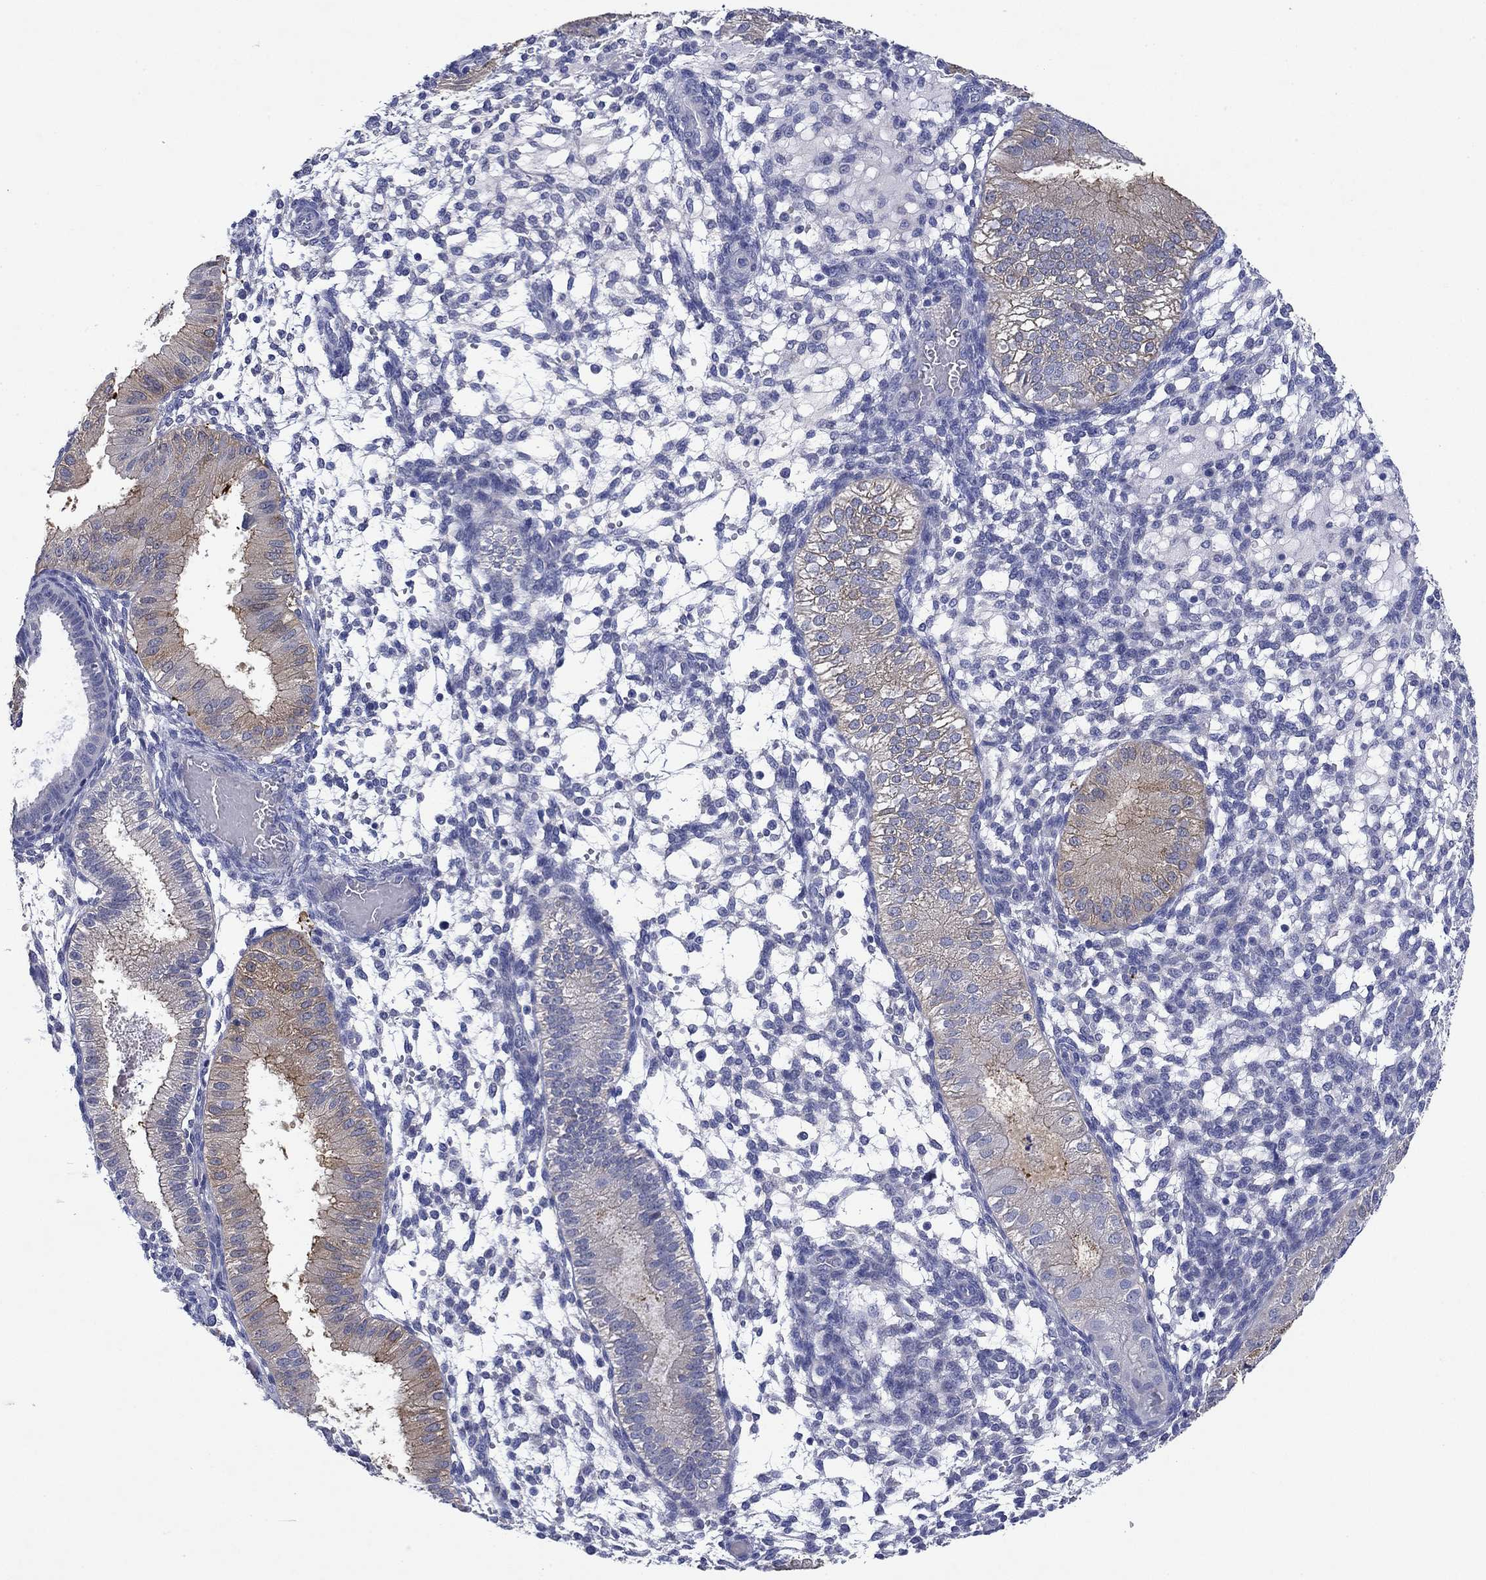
{"staining": {"intensity": "negative", "quantity": "none", "location": "none"}, "tissue": "endometrium", "cell_type": "Cells in endometrial stroma", "image_type": "normal", "snomed": [{"axis": "morphology", "description": "Normal tissue, NOS"}, {"axis": "topography", "description": "Endometrium"}], "caption": "This is an immunohistochemistry (IHC) photomicrograph of benign human endometrium. There is no expression in cells in endometrial stroma.", "gene": "HDC", "patient": {"sex": "female", "age": 43}}